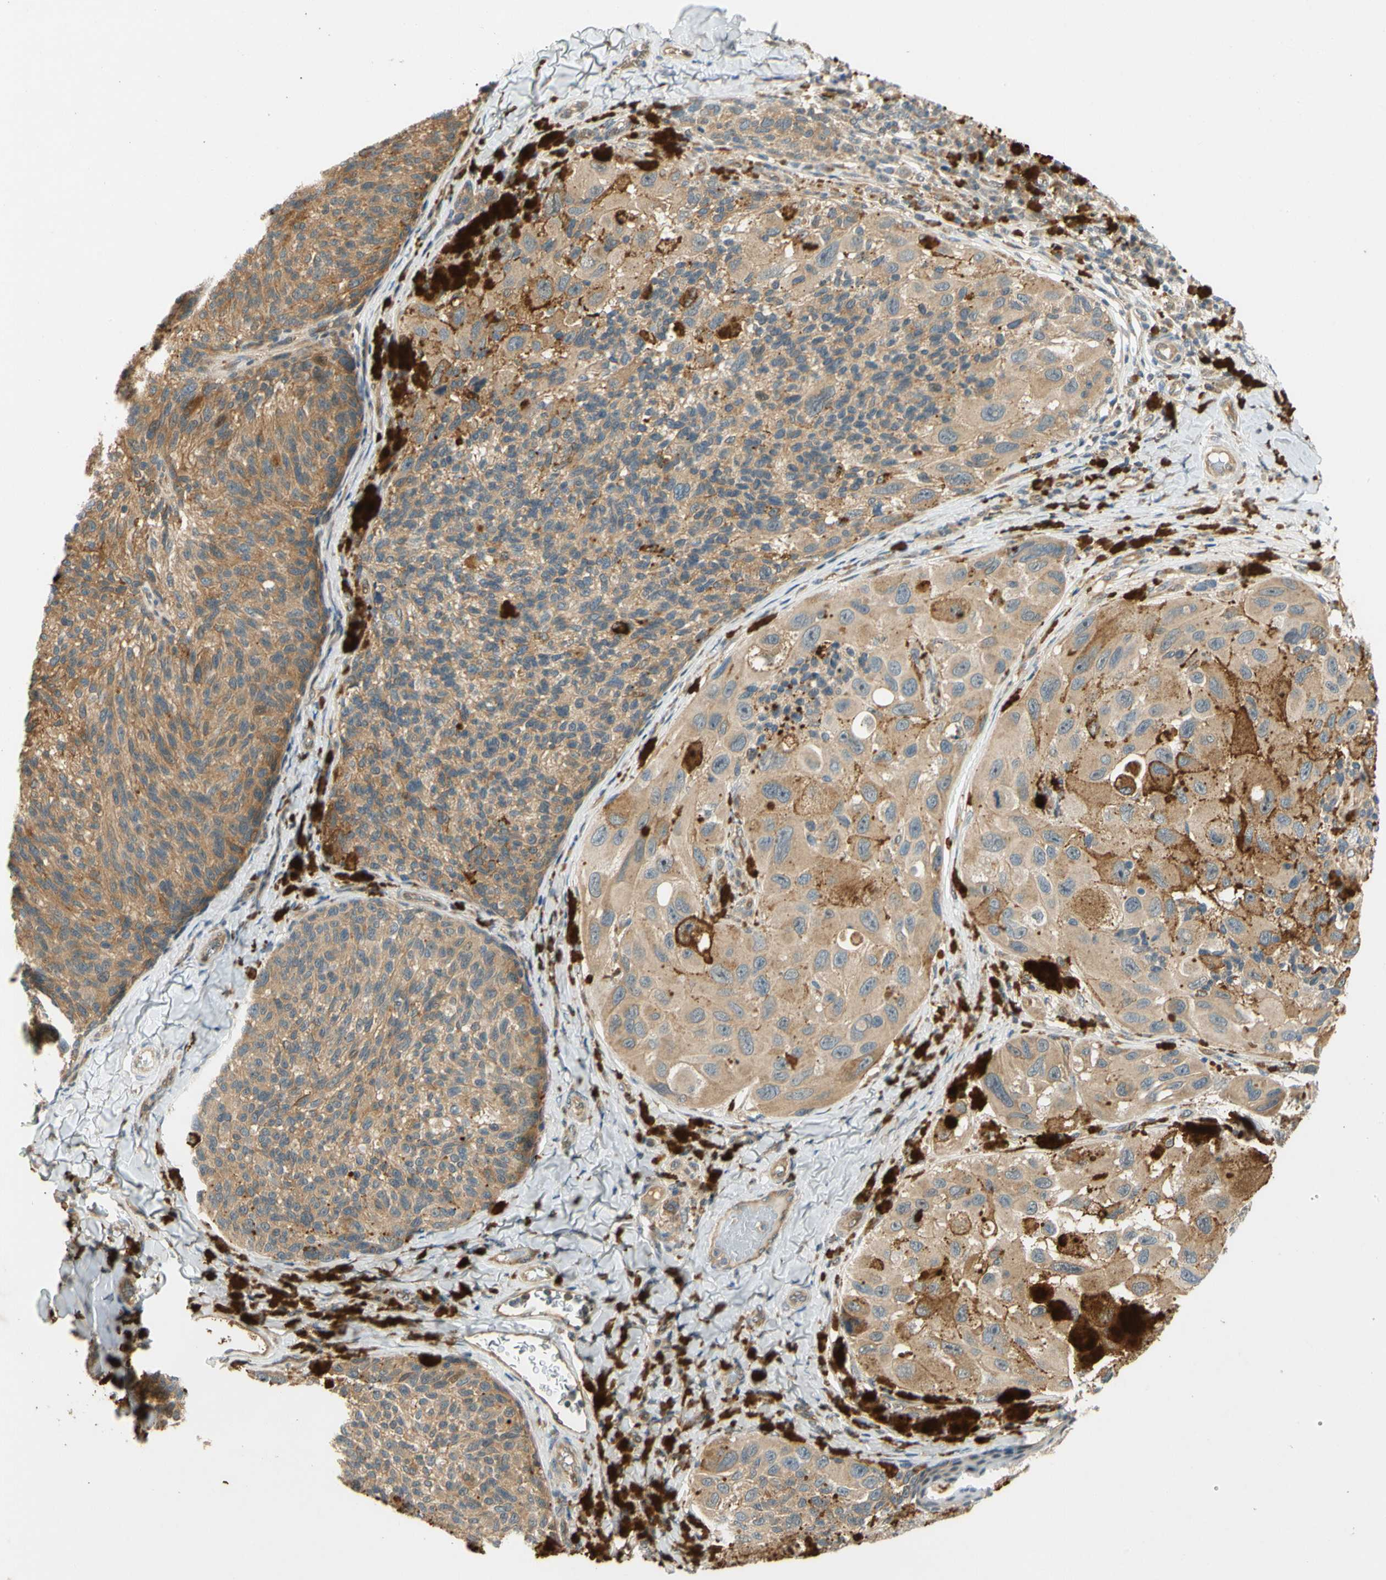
{"staining": {"intensity": "moderate", "quantity": ">75%", "location": "cytoplasmic/membranous"}, "tissue": "melanoma", "cell_type": "Tumor cells", "image_type": "cancer", "snomed": [{"axis": "morphology", "description": "Malignant melanoma, NOS"}, {"axis": "topography", "description": "Skin"}], "caption": "Protein staining by immunohistochemistry reveals moderate cytoplasmic/membranous expression in approximately >75% of tumor cells in malignant melanoma.", "gene": "GATD1", "patient": {"sex": "female", "age": 73}}